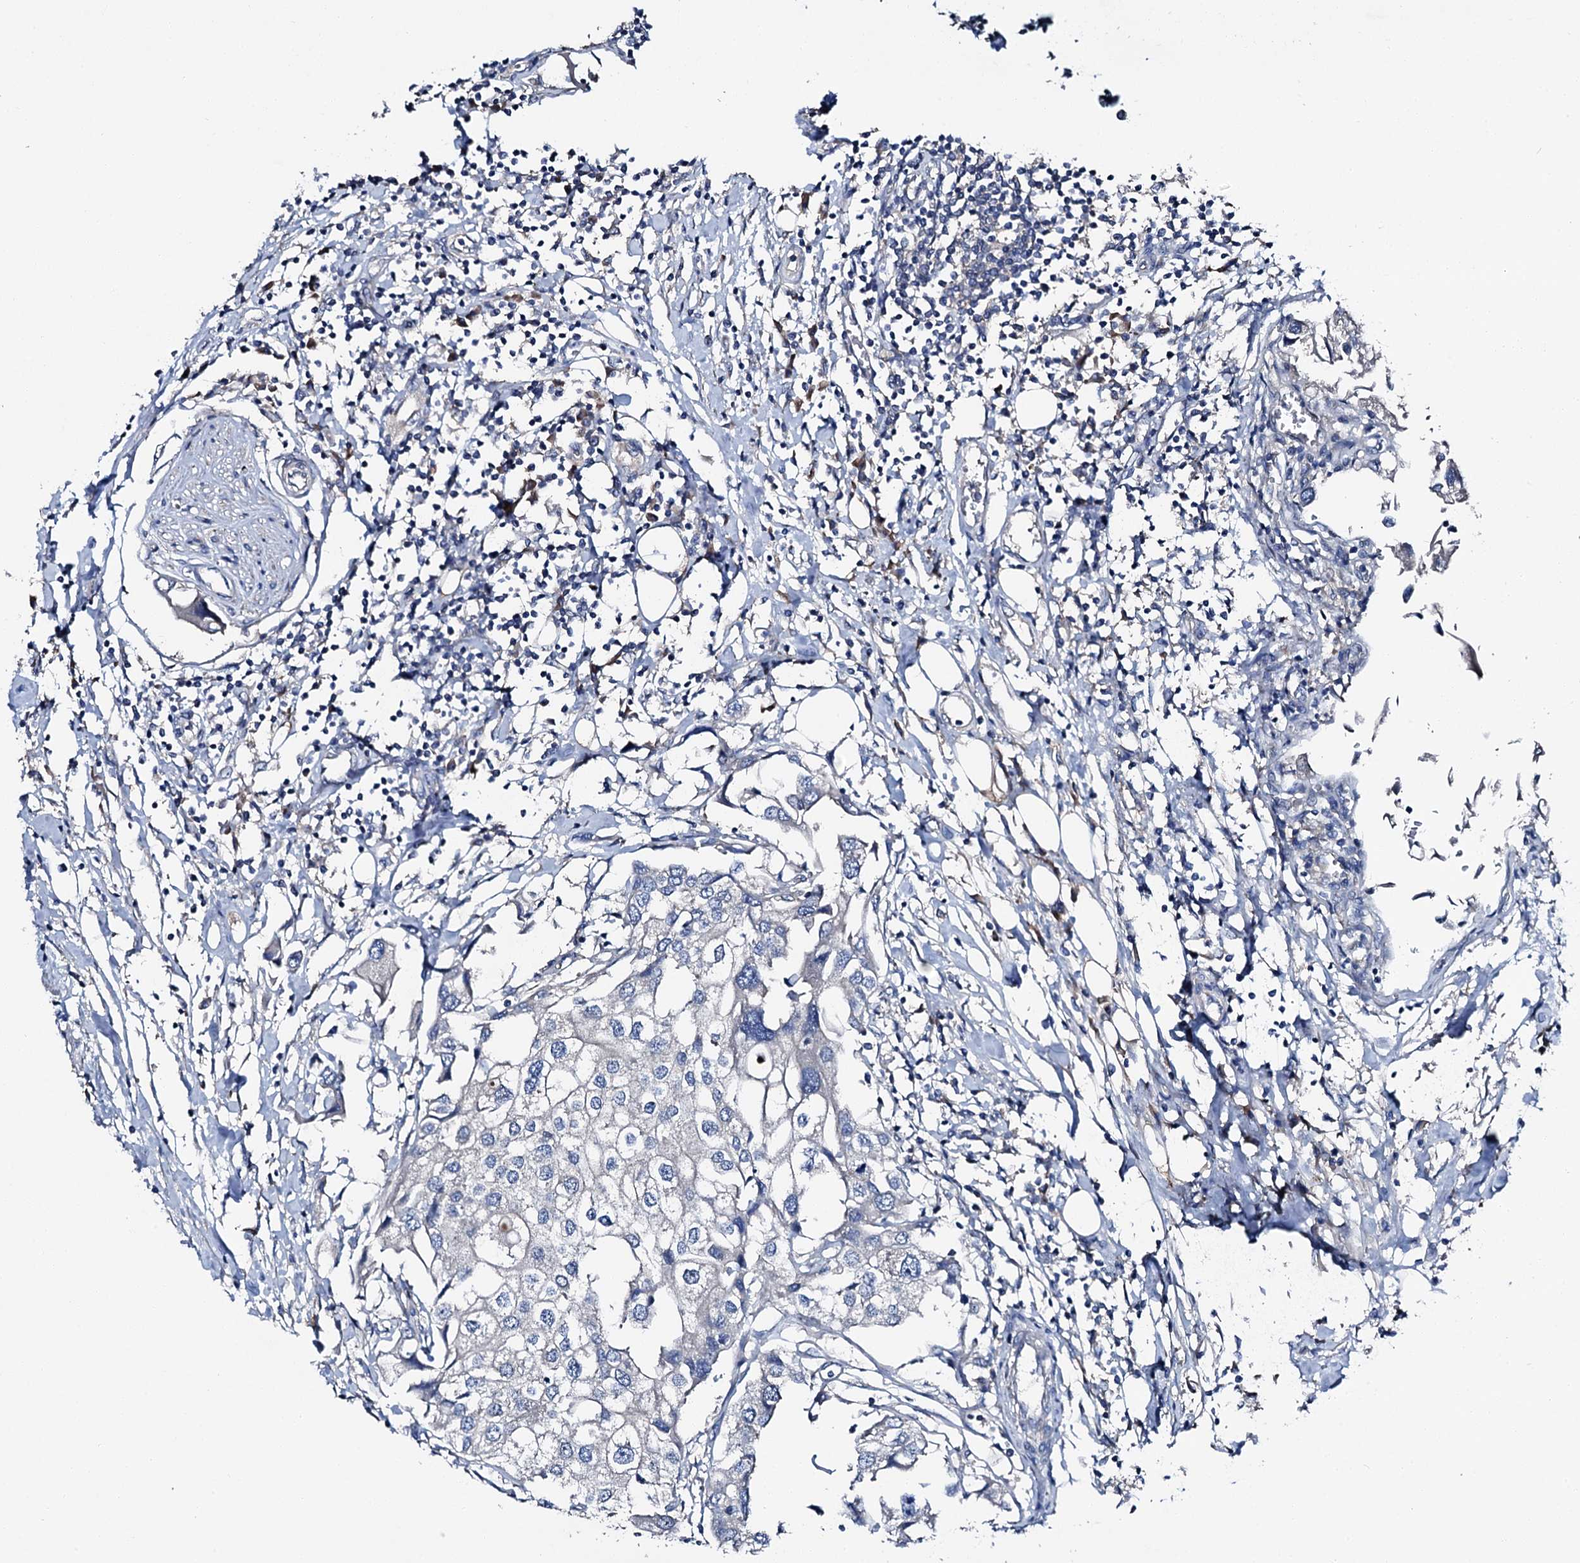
{"staining": {"intensity": "negative", "quantity": "none", "location": "none"}, "tissue": "urothelial cancer", "cell_type": "Tumor cells", "image_type": "cancer", "snomed": [{"axis": "morphology", "description": "Urothelial carcinoma, High grade"}, {"axis": "topography", "description": "Urinary bladder"}], "caption": "High magnification brightfield microscopy of urothelial cancer stained with DAB (3,3'-diaminobenzidine) (brown) and counterstained with hematoxylin (blue): tumor cells show no significant staining.", "gene": "SLC22A25", "patient": {"sex": "male", "age": 64}}